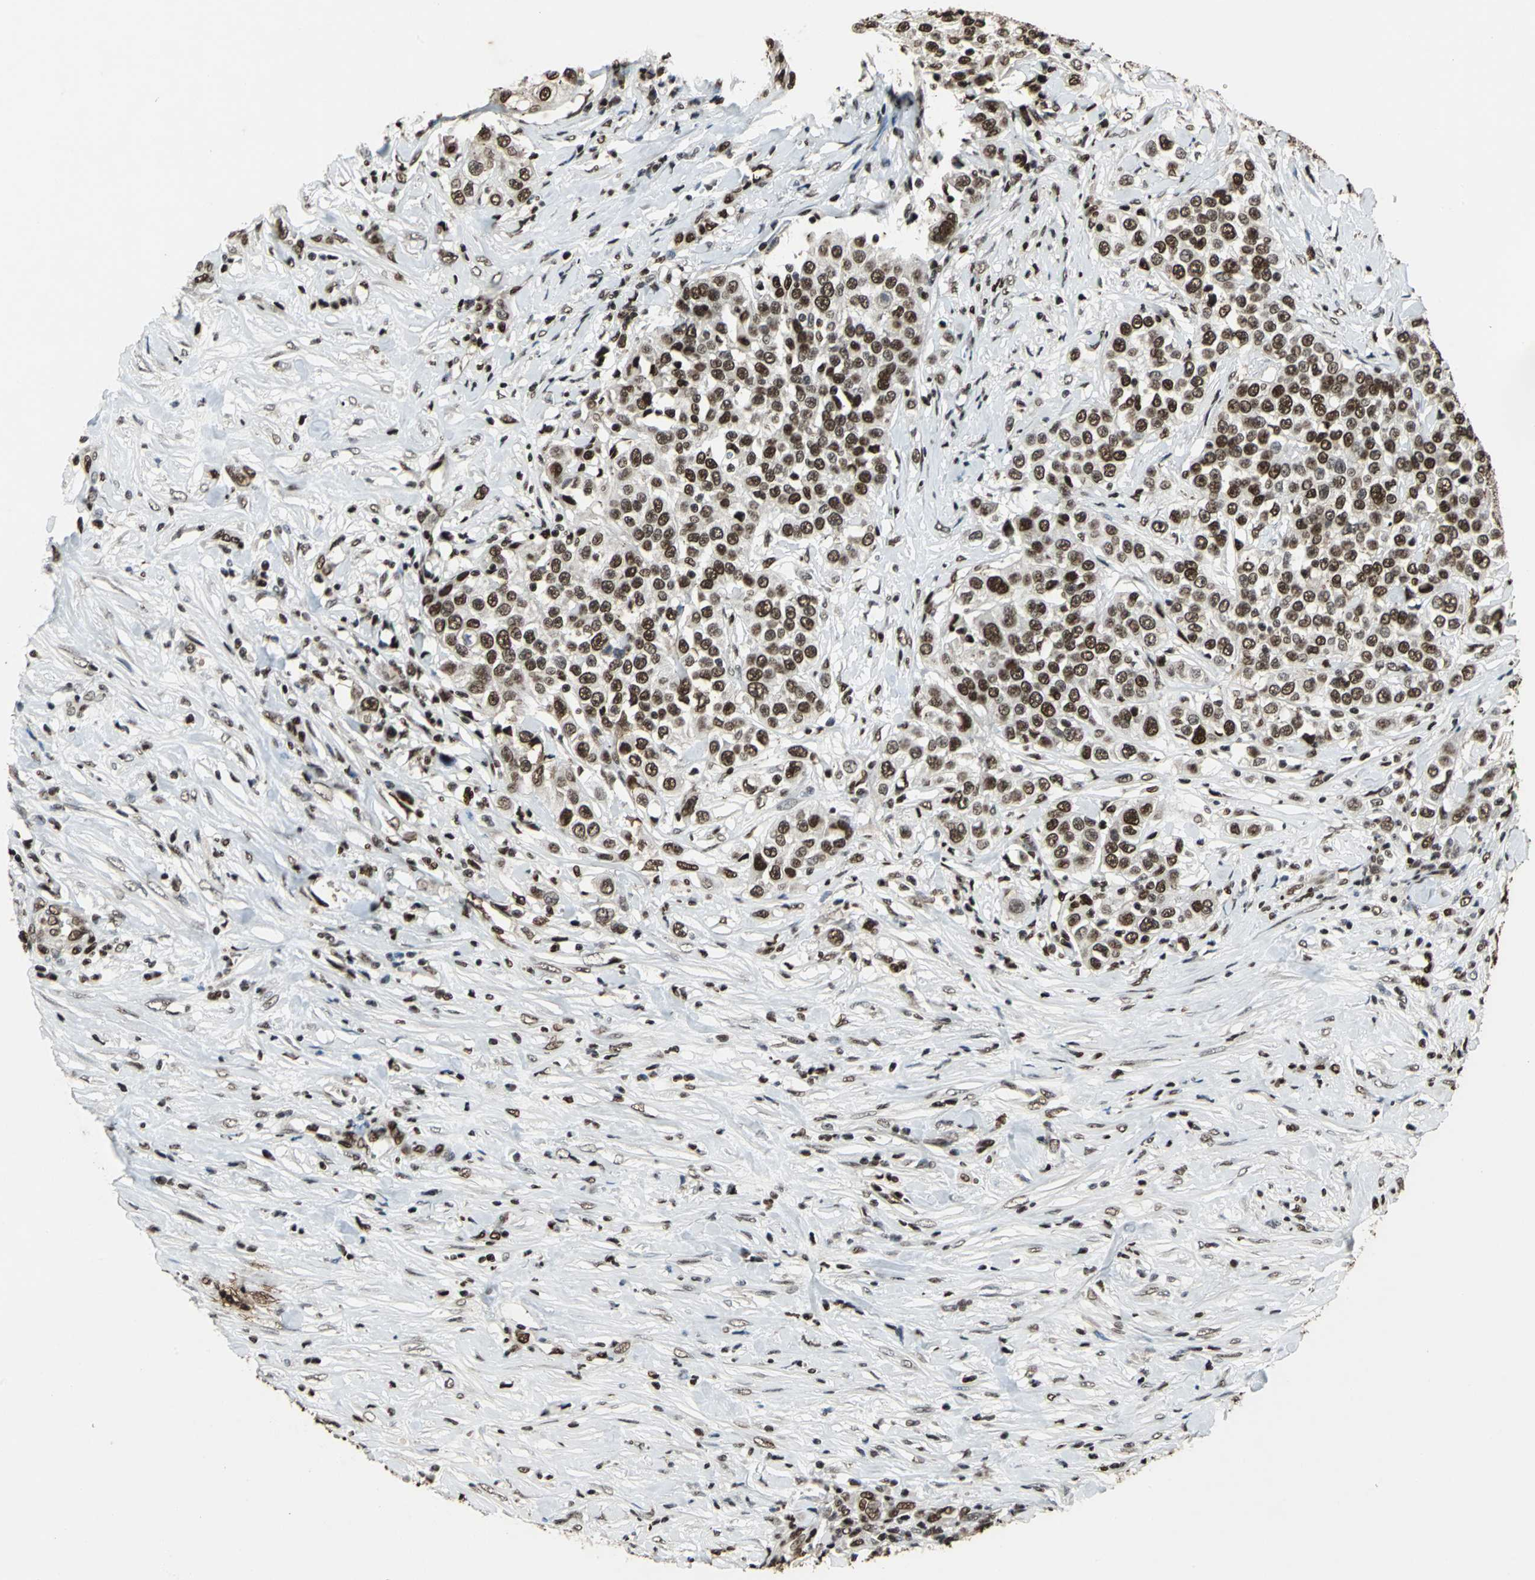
{"staining": {"intensity": "moderate", "quantity": ">75%", "location": "cytoplasmic/membranous,nuclear"}, "tissue": "urothelial cancer", "cell_type": "Tumor cells", "image_type": "cancer", "snomed": [{"axis": "morphology", "description": "Urothelial carcinoma, High grade"}, {"axis": "topography", "description": "Urinary bladder"}], "caption": "A photomicrograph showing moderate cytoplasmic/membranous and nuclear staining in about >75% of tumor cells in high-grade urothelial carcinoma, as visualized by brown immunohistochemical staining.", "gene": "ANP32A", "patient": {"sex": "female", "age": 80}}